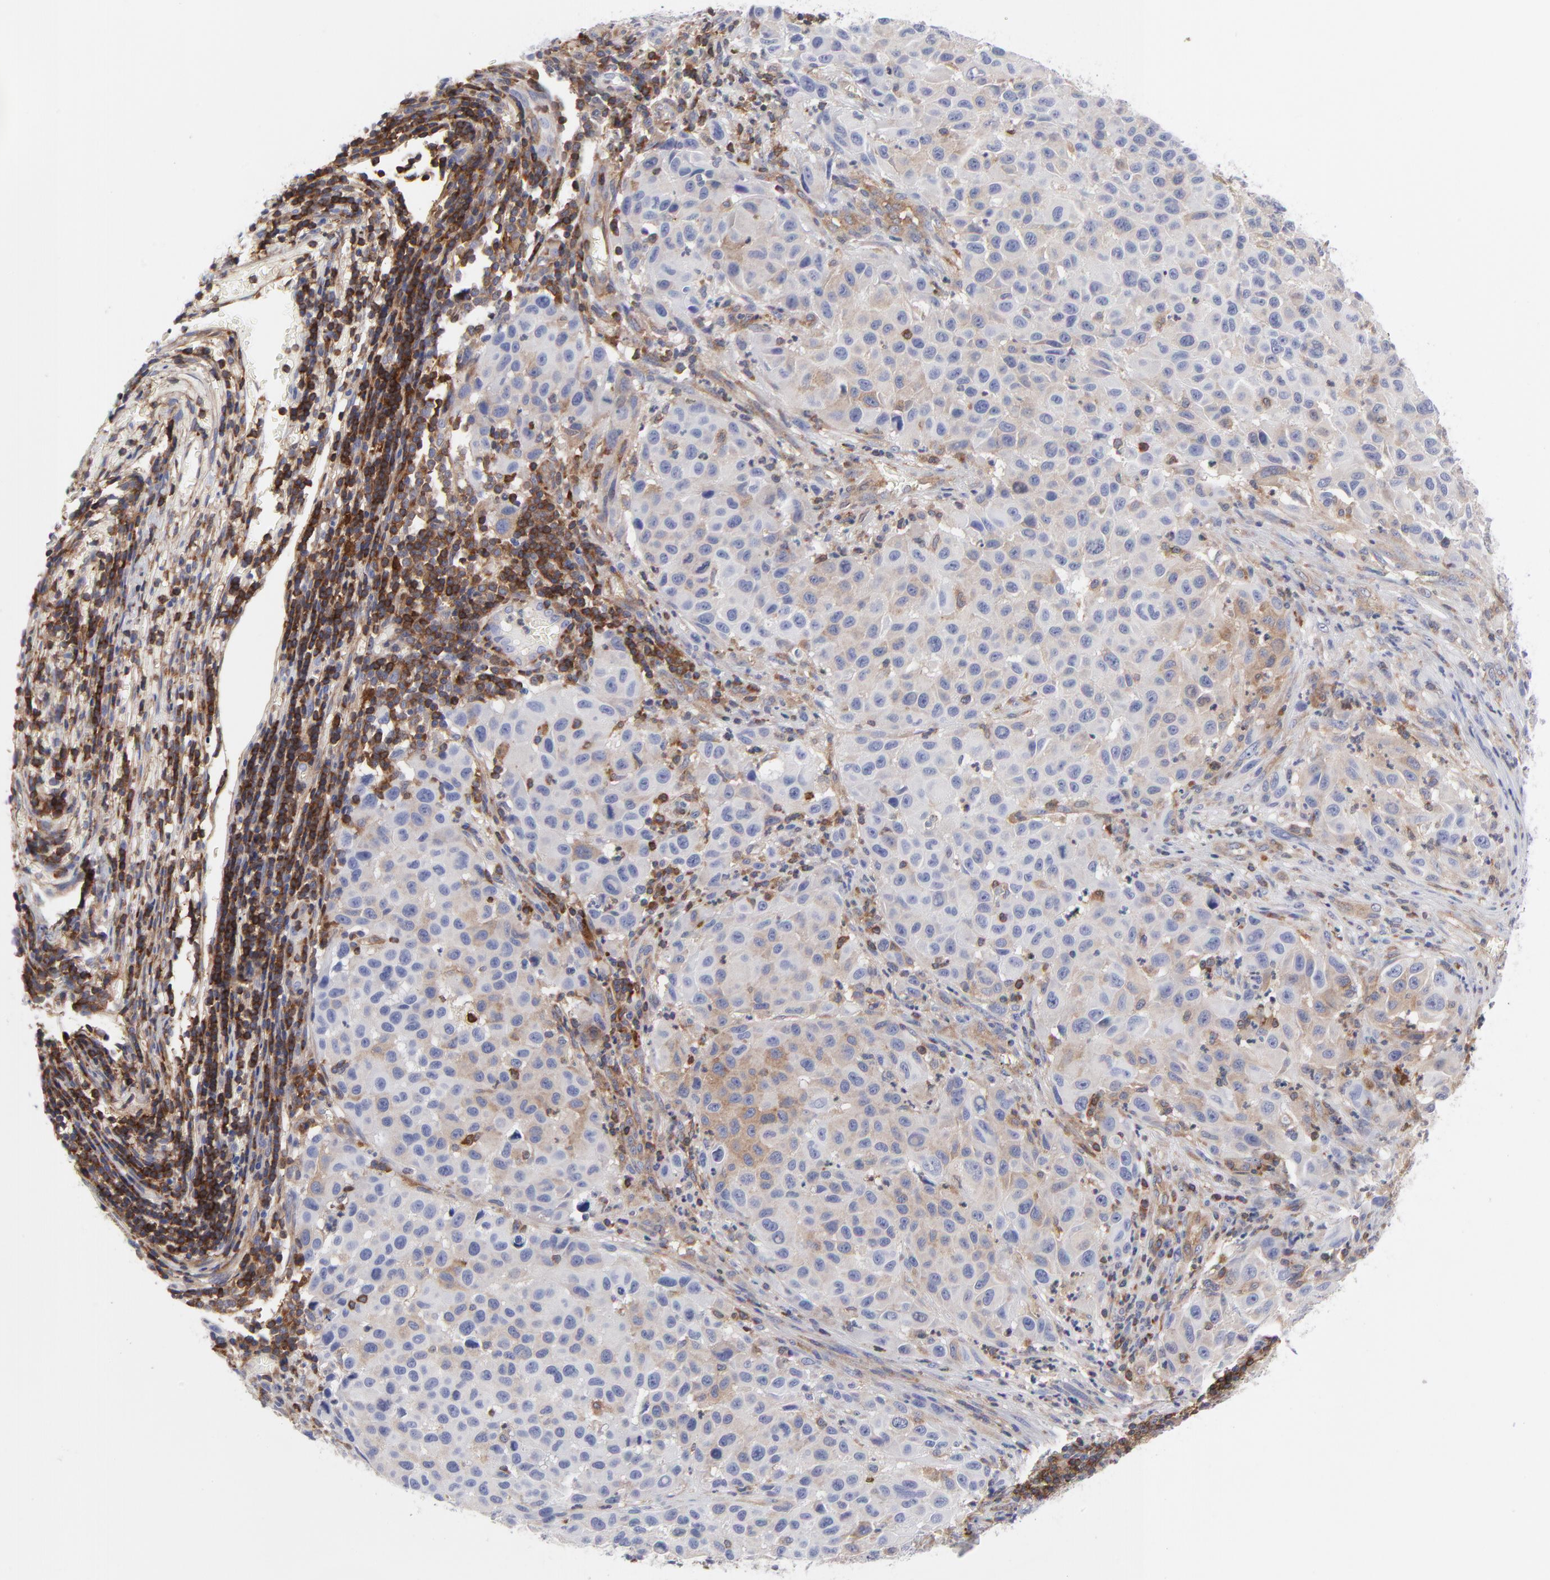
{"staining": {"intensity": "weak", "quantity": "<25%", "location": "cytoplasmic/membranous"}, "tissue": "melanoma", "cell_type": "Tumor cells", "image_type": "cancer", "snomed": [{"axis": "morphology", "description": "Malignant melanoma, Metastatic site"}, {"axis": "topography", "description": "Lymph node"}], "caption": "Immunohistochemistry micrograph of neoplastic tissue: melanoma stained with DAB displays no significant protein positivity in tumor cells.", "gene": "NFKBIA", "patient": {"sex": "male", "age": 61}}